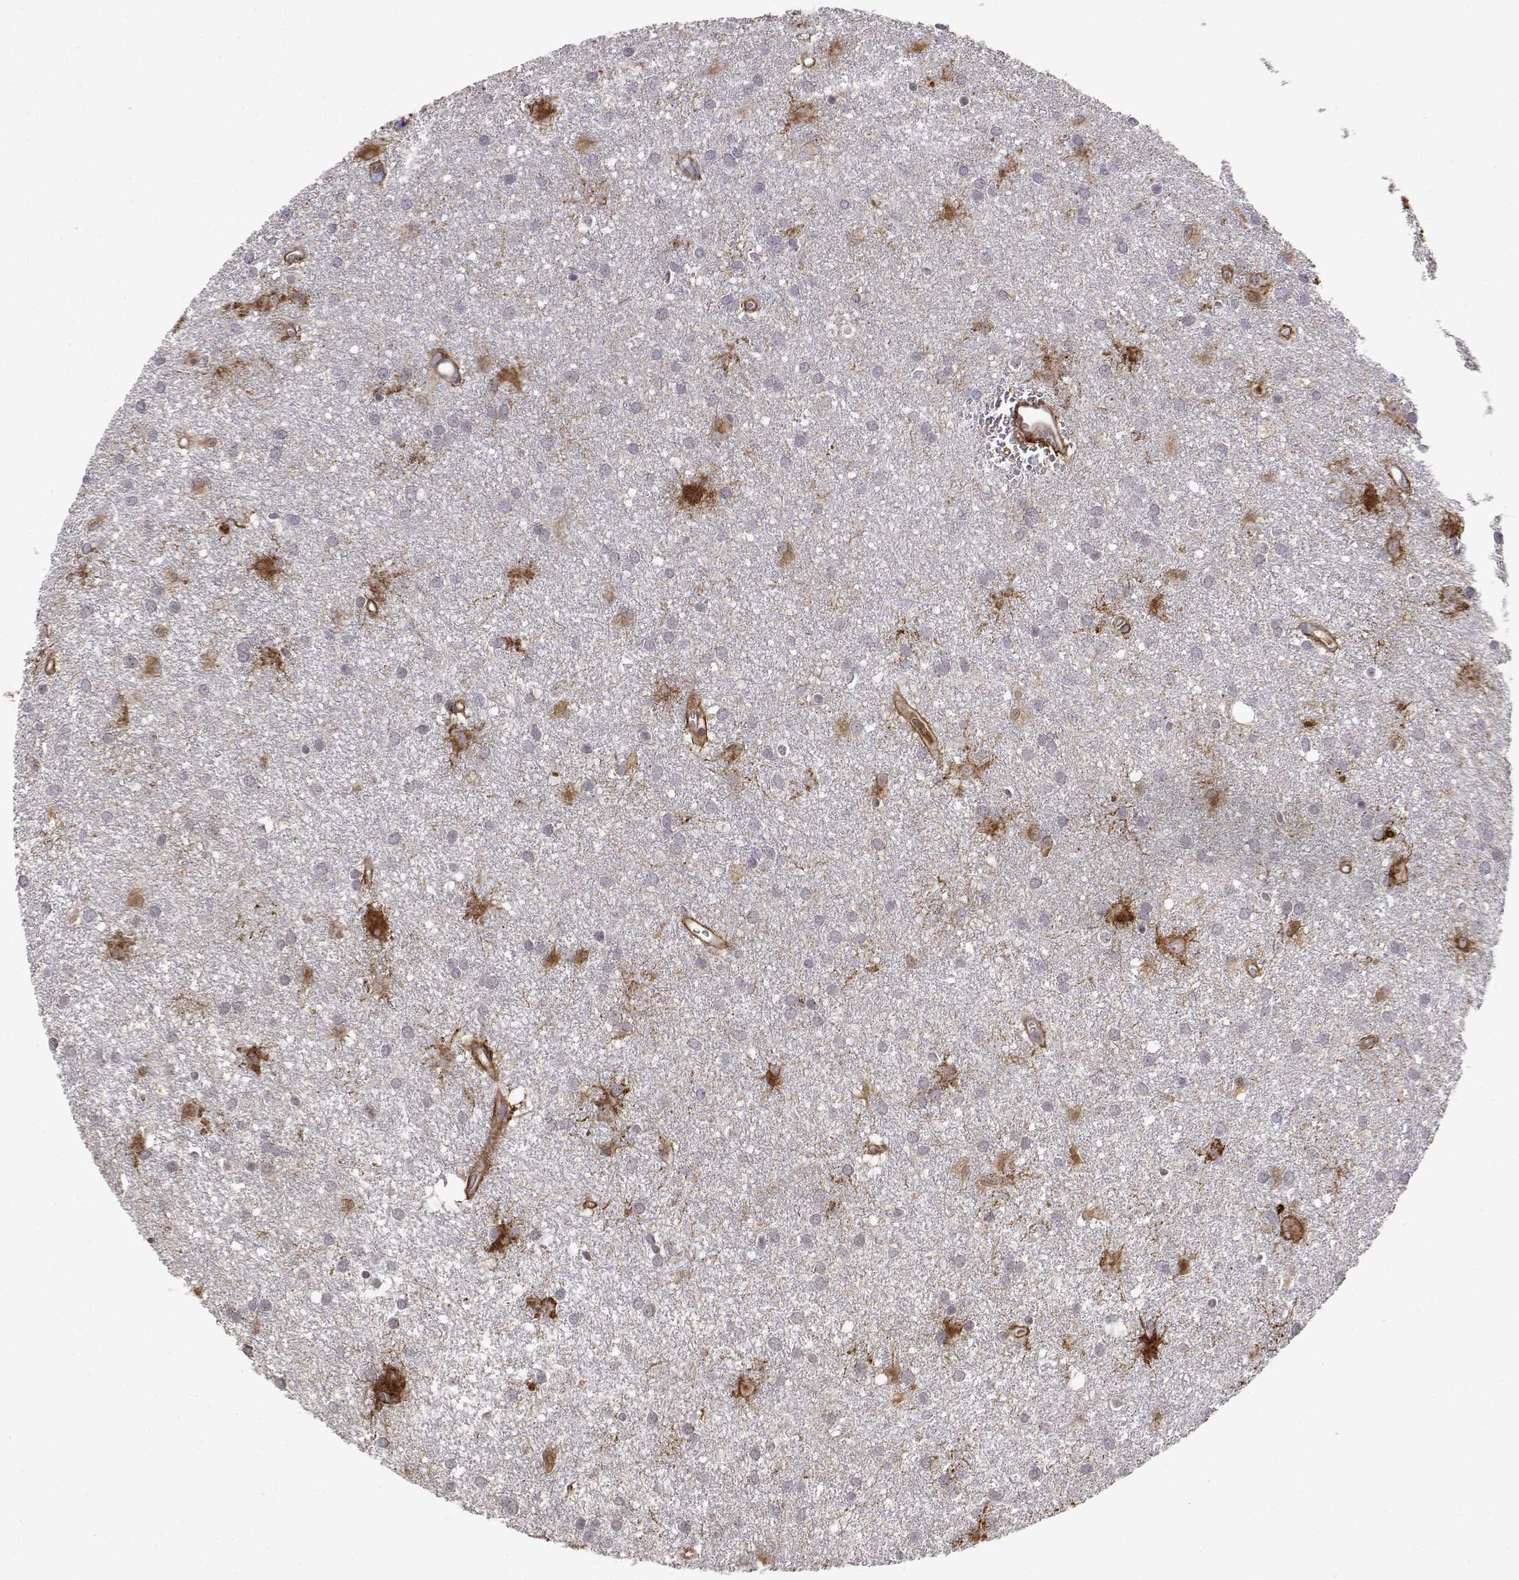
{"staining": {"intensity": "negative", "quantity": "none", "location": "none"}, "tissue": "glioma", "cell_type": "Tumor cells", "image_type": "cancer", "snomed": [{"axis": "morphology", "description": "Glioma, malignant, Low grade"}, {"axis": "topography", "description": "Brain"}], "caption": "Immunohistochemistry (IHC) of malignant glioma (low-grade) shows no staining in tumor cells.", "gene": "ITGA7", "patient": {"sex": "male", "age": 58}}